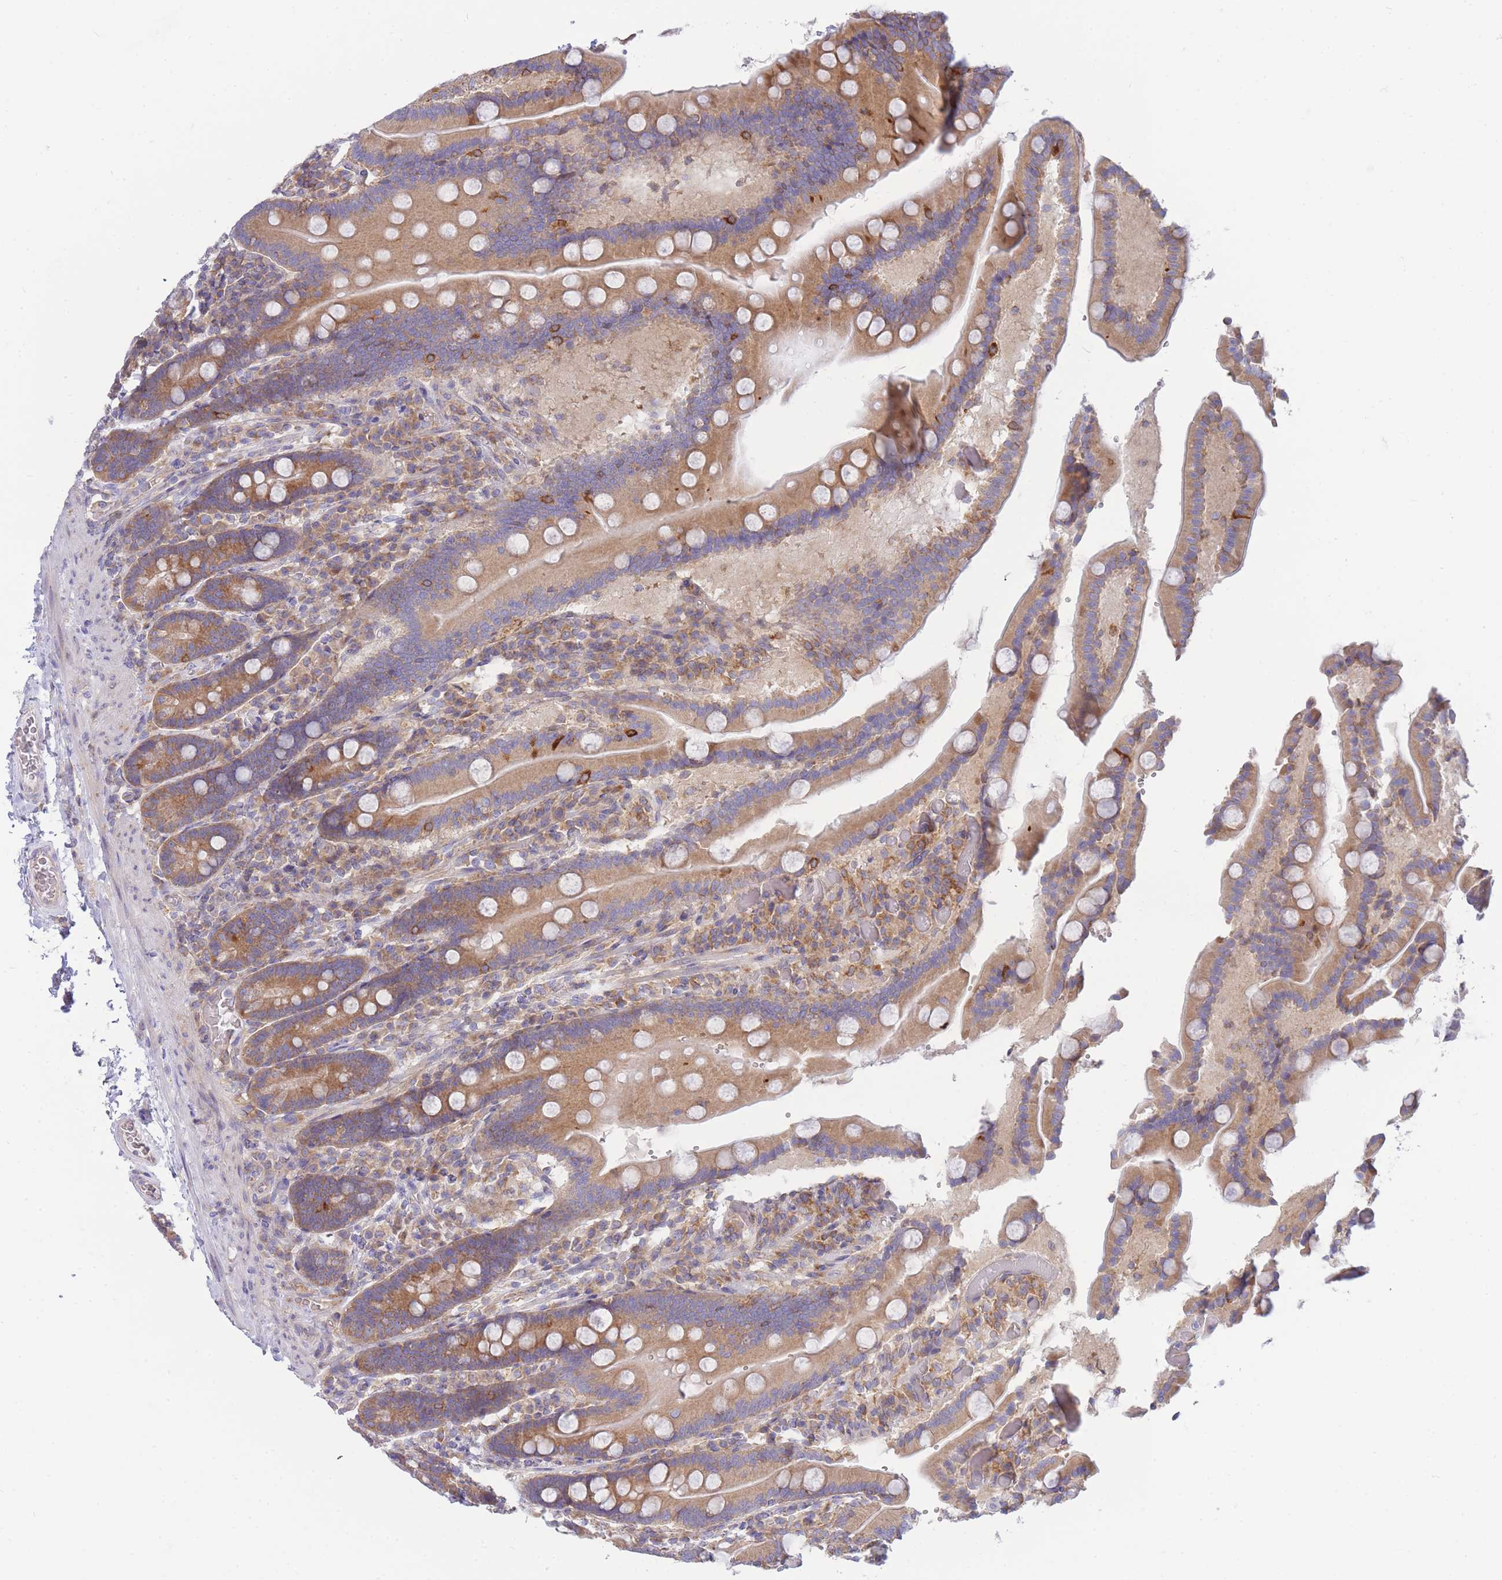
{"staining": {"intensity": "moderate", "quantity": ">75%", "location": "cytoplasmic/membranous"}, "tissue": "duodenum", "cell_type": "Glandular cells", "image_type": "normal", "snomed": [{"axis": "morphology", "description": "Normal tissue, NOS"}, {"axis": "topography", "description": "Duodenum"}], "caption": "This image reveals IHC staining of benign human duodenum, with medium moderate cytoplasmic/membranous positivity in approximately >75% of glandular cells.", "gene": "SH2B2", "patient": {"sex": "female", "age": 62}}